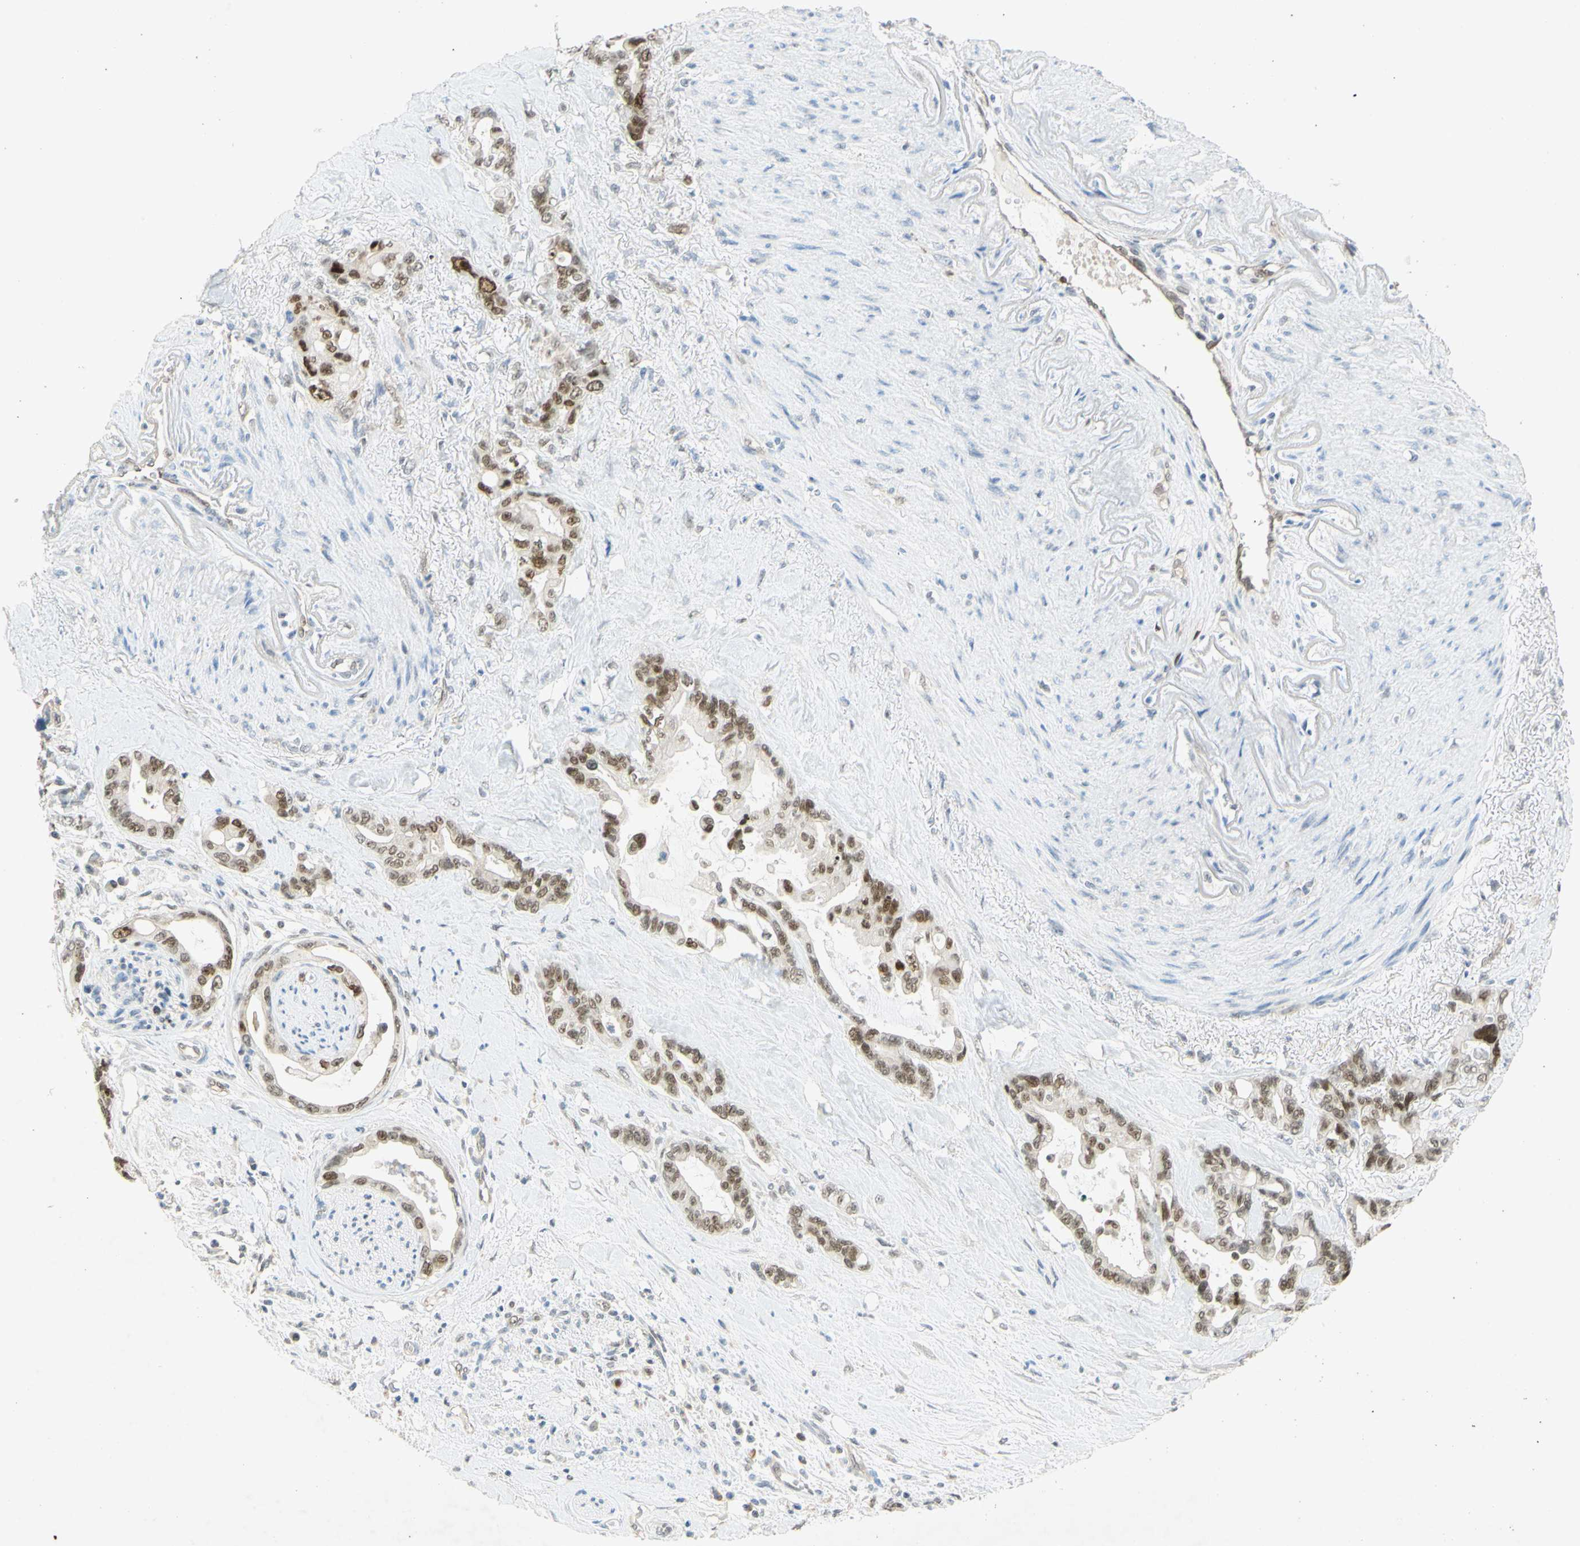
{"staining": {"intensity": "moderate", "quantity": ">75%", "location": "nuclear"}, "tissue": "pancreatic cancer", "cell_type": "Tumor cells", "image_type": "cancer", "snomed": [{"axis": "morphology", "description": "Adenocarcinoma, NOS"}, {"axis": "topography", "description": "Pancreas"}], "caption": "Tumor cells reveal medium levels of moderate nuclear staining in approximately >75% of cells in pancreatic adenocarcinoma. (DAB = brown stain, brightfield microscopy at high magnification).", "gene": "POLB", "patient": {"sex": "male", "age": 70}}